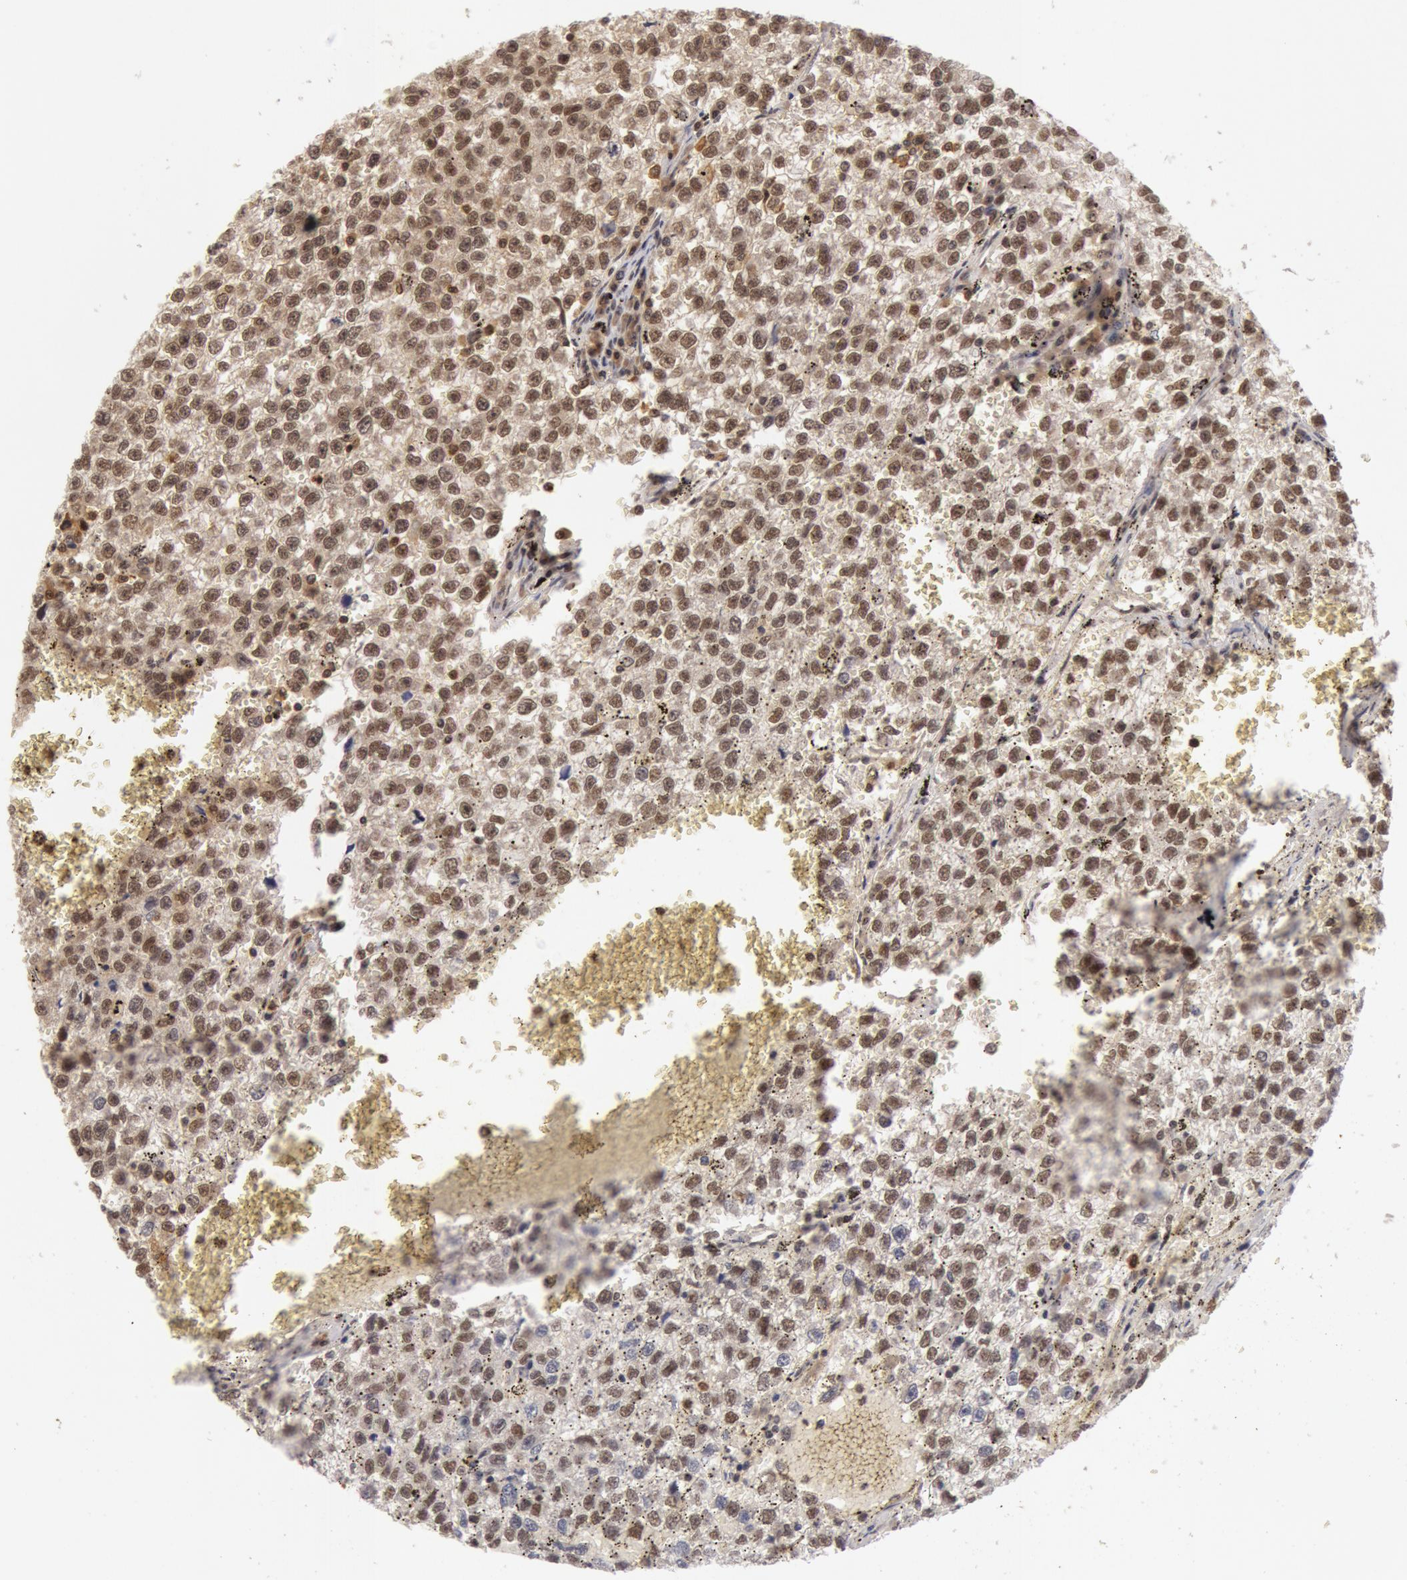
{"staining": {"intensity": "weak", "quantity": ">75%", "location": "cytoplasmic/membranous,nuclear"}, "tissue": "testis cancer", "cell_type": "Tumor cells", "image_type": "cancer", "snomed": [{"axis": "morphology", "description": "Seminoma, NOS"}, {"axis": "topography", "description": "Testis"}], "caption": "High-power microscopy captured an immunohistochemistry image of testis cancer, revealing weak cytoplasmic/membranous and nuclear staining in approximately >75% of tumor cells.", "gene": "ZNF350", "patient": {"sex": "male", "age": 35}}